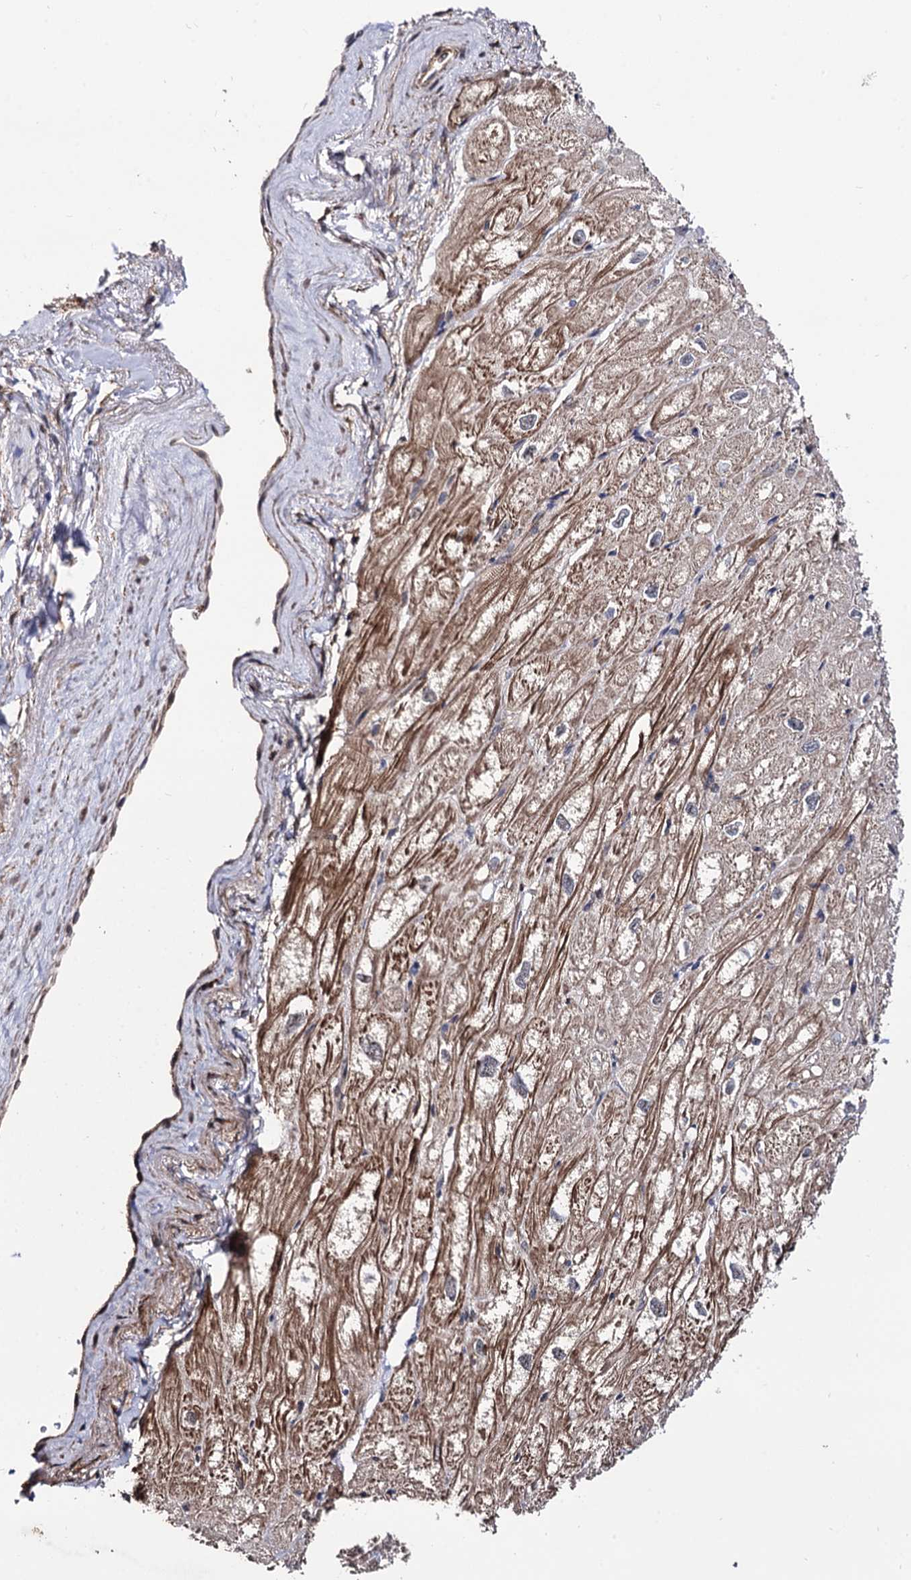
{"staining": {"intensity": "strong", "quantity": ">75%", "location": "cytoplasmic/membranous"}, "tissue": "heart muscle", "cell_type": "Cardiomyocytes", "image_type": "normal", "snomed": [{"axis": "morphology", "description": "Normal tissue, NOS"}, {"axis": "topography", "description": "Heart"}], "caption": "DAB immunohistochemical staining of normal human heart muscle displays strong cytoplasmic/membranous protein staining in approximately >75% of cardiomyocytes.", "gene": "MICAL2", "patient": {"sex": "male", "age": 50}}